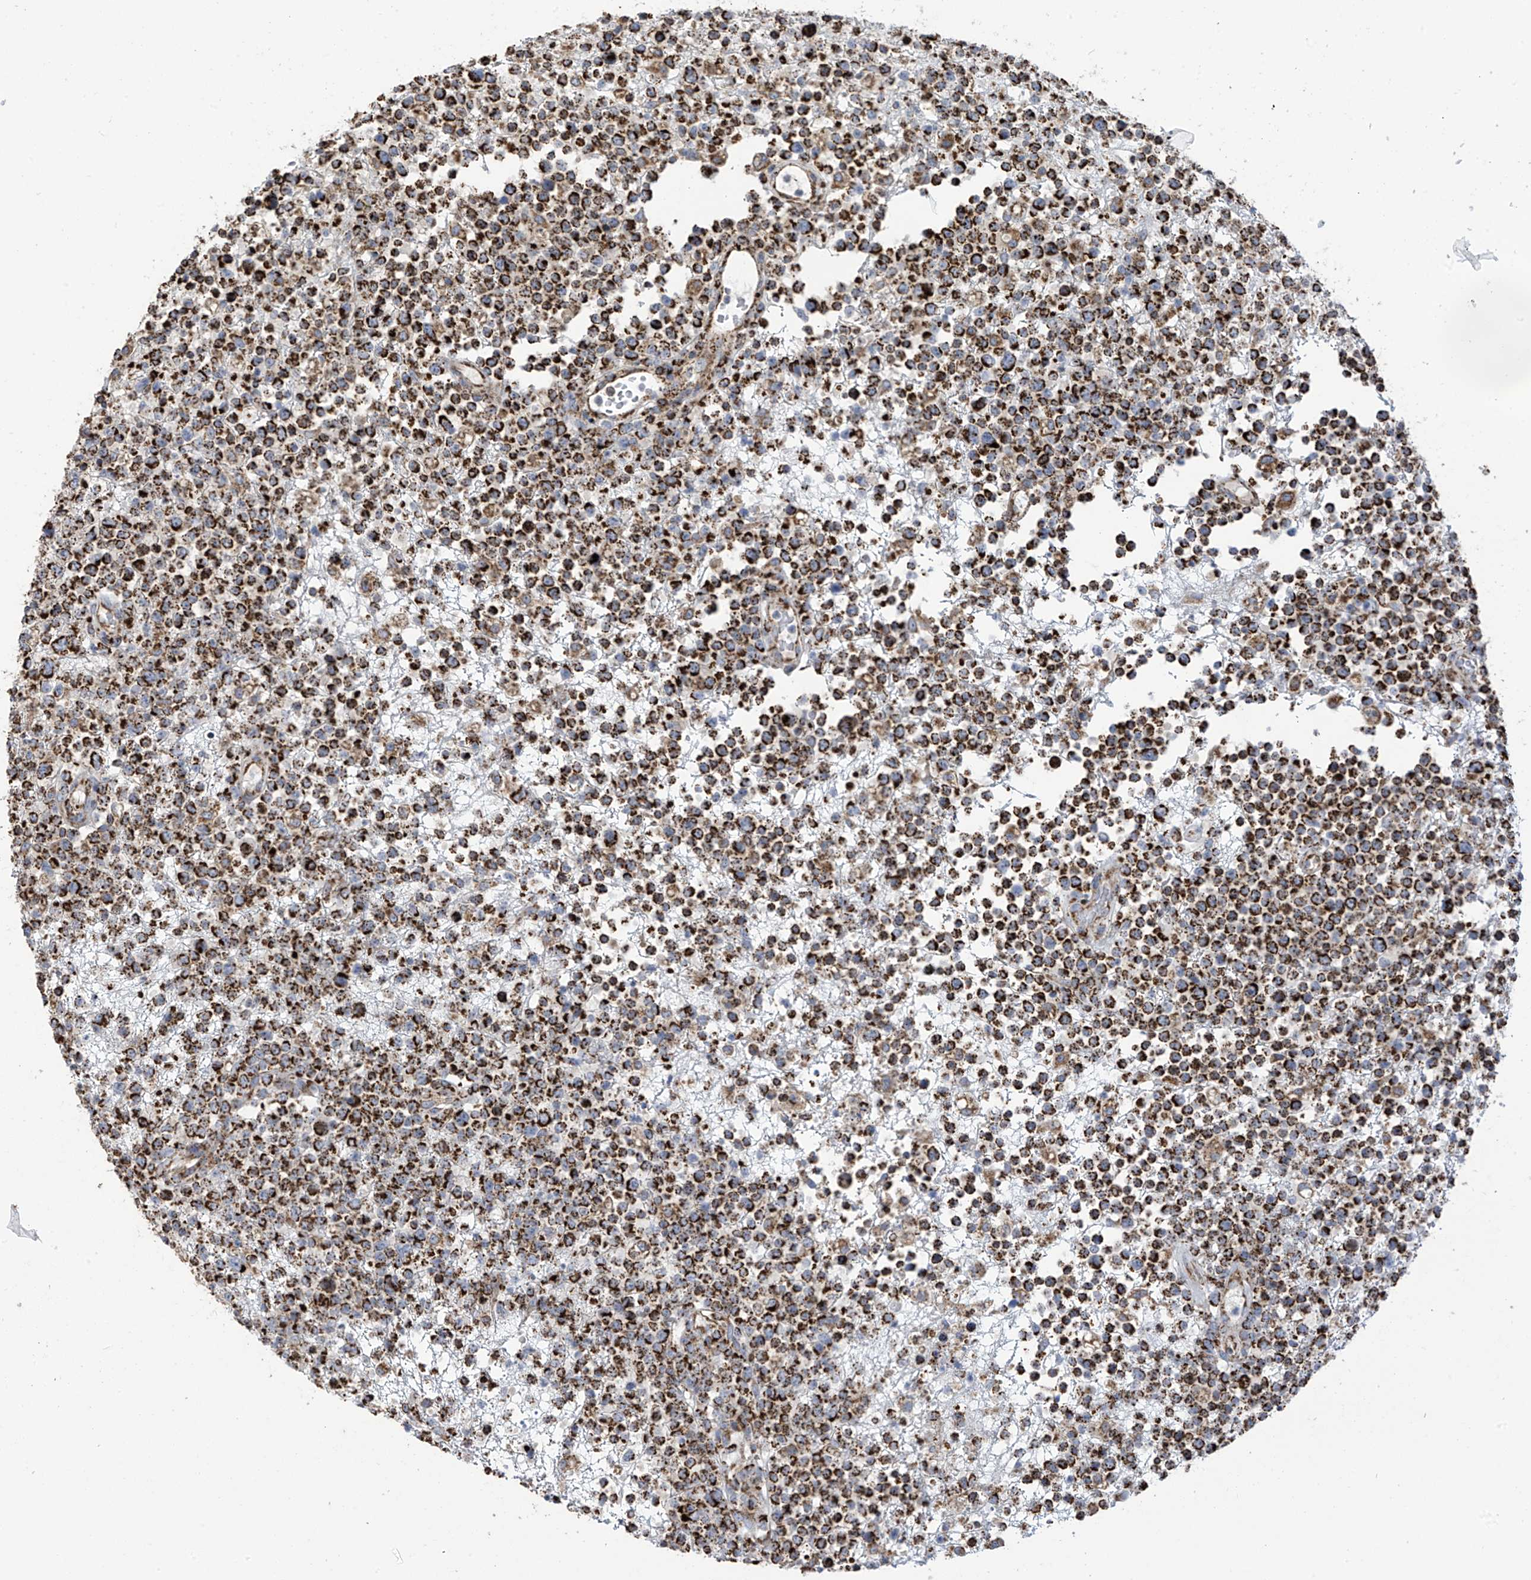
{"staining": {"intensity": "strong", "quantity": ">75%", "location": "cytoplasmic/membranous"}, "tissue": "lymphoma", "cell_type": "Tumor cells", "image_type": "cancer", "snomed": [{"axis": "morphology", "description": "Malignant lymphoma, non-Hodgkin's type, High grade"}, {"axis": "topography", "description": "Colon"}], "caption": "Immunohistochemical staining of human high-grade malignant lymphoma, non-Hodgkin's type shows high levels of strong cytoplasmic/membranous positivity in approximately >75% of tumor cells. Immunohistochemistry (ihc) stains the protein of interest in brown and the nuclei are stained blue.", "gene": "PNPT1", "patient": {"sex": "female", "age": 53}}